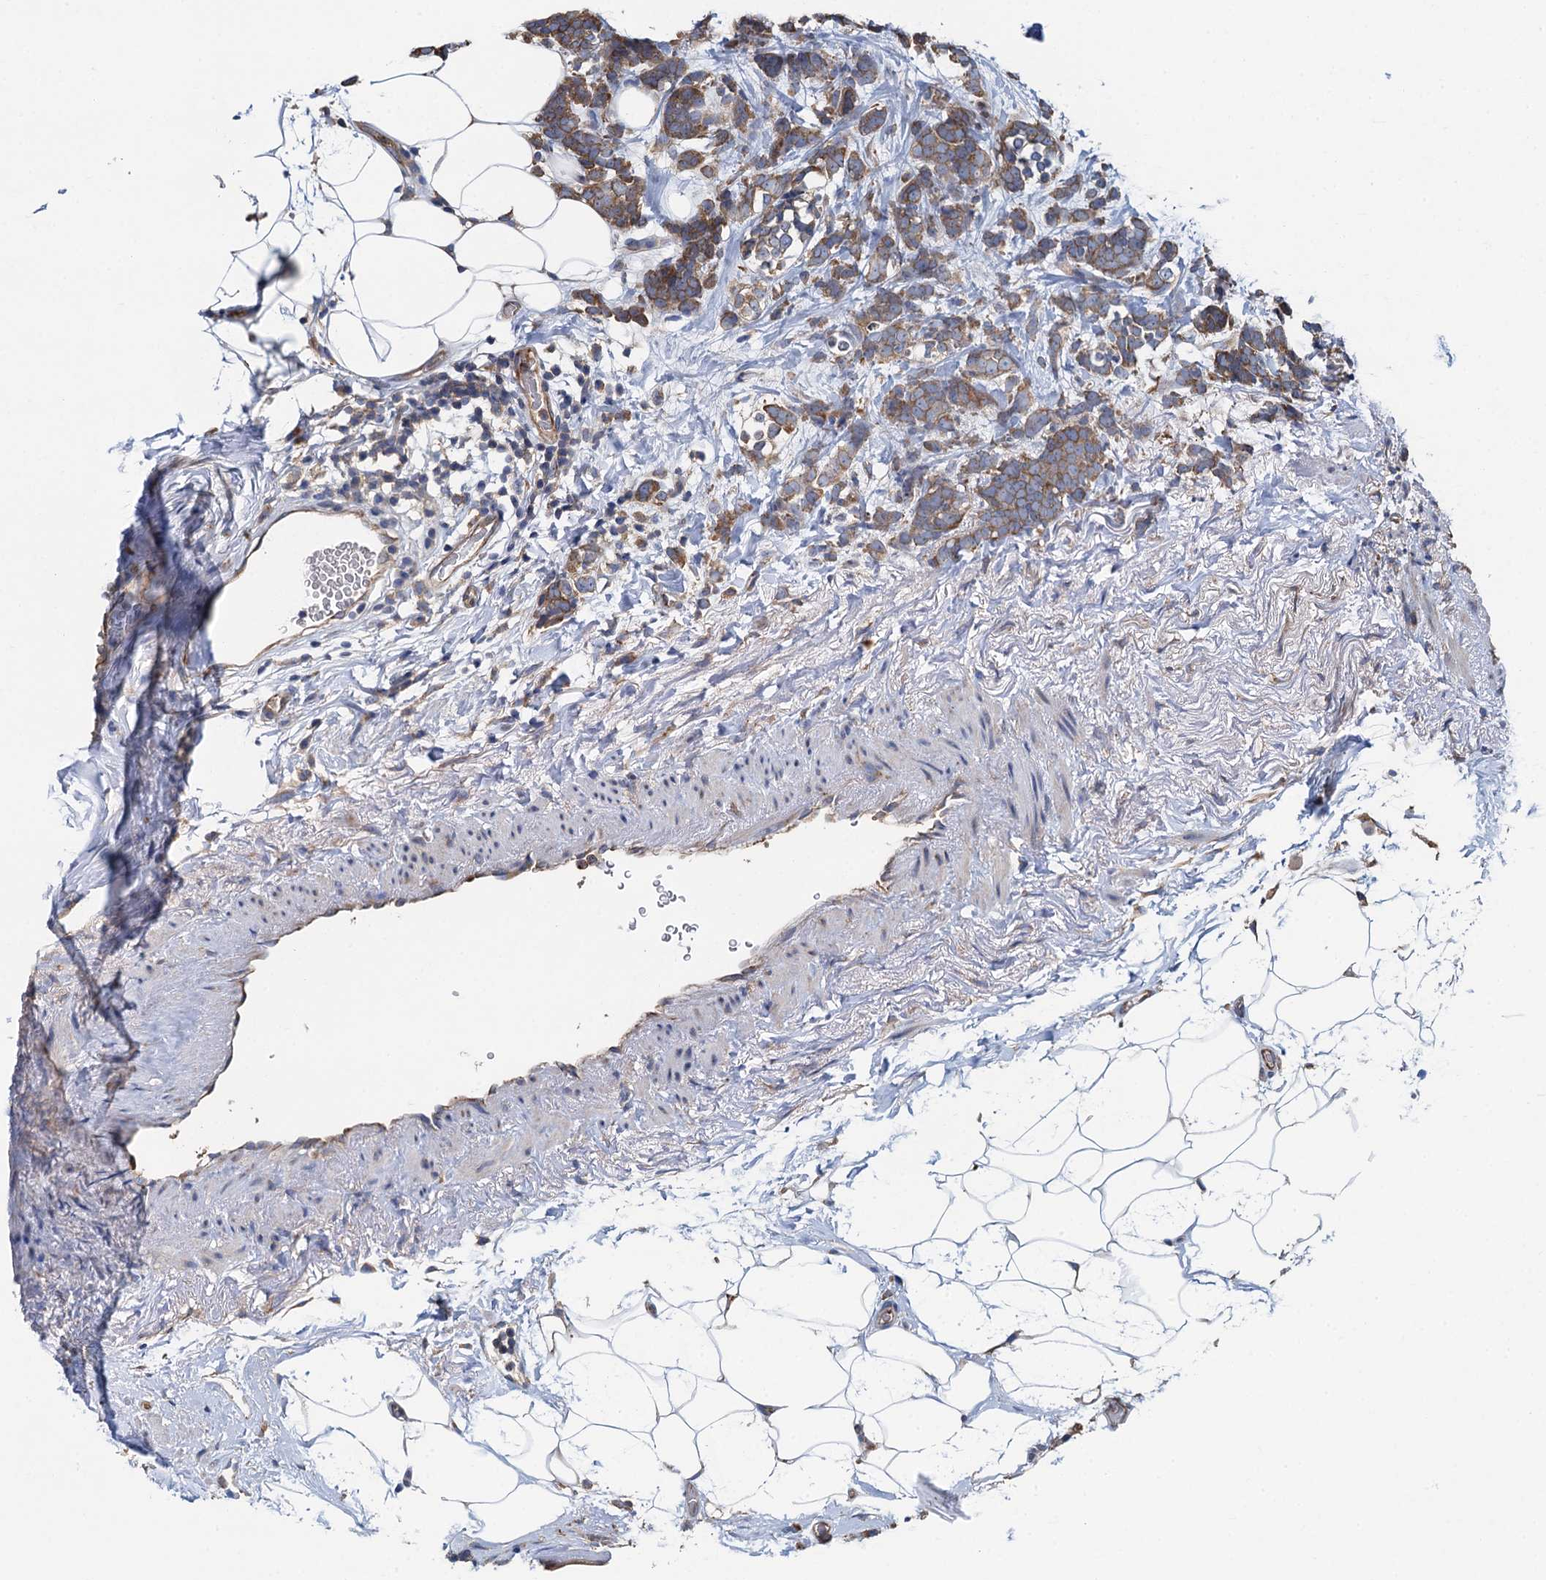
{"staining": {"intensity": "moderate", "quantity": ">75%", "location": "cytoplasmic/membranous"}, "tissue": "breast cancer", "cell_type": "Tumor cells", "image_type": "cancer", "snomed": [{"axis": "morphology", "description": "Lobular carcinoma"}, {"axis": "topography", "description": "Breast"}], "caption": "An immunohistochemistry (IHC) micrograph of tumor tissue is shown. Protein staining in brown shows moderate cytoplasmic/membranous positivity in lobular carcinoma (breast) within tumor cells.", "gene": "ADCY9", "patient": {"sex": "female", "age": 58}}